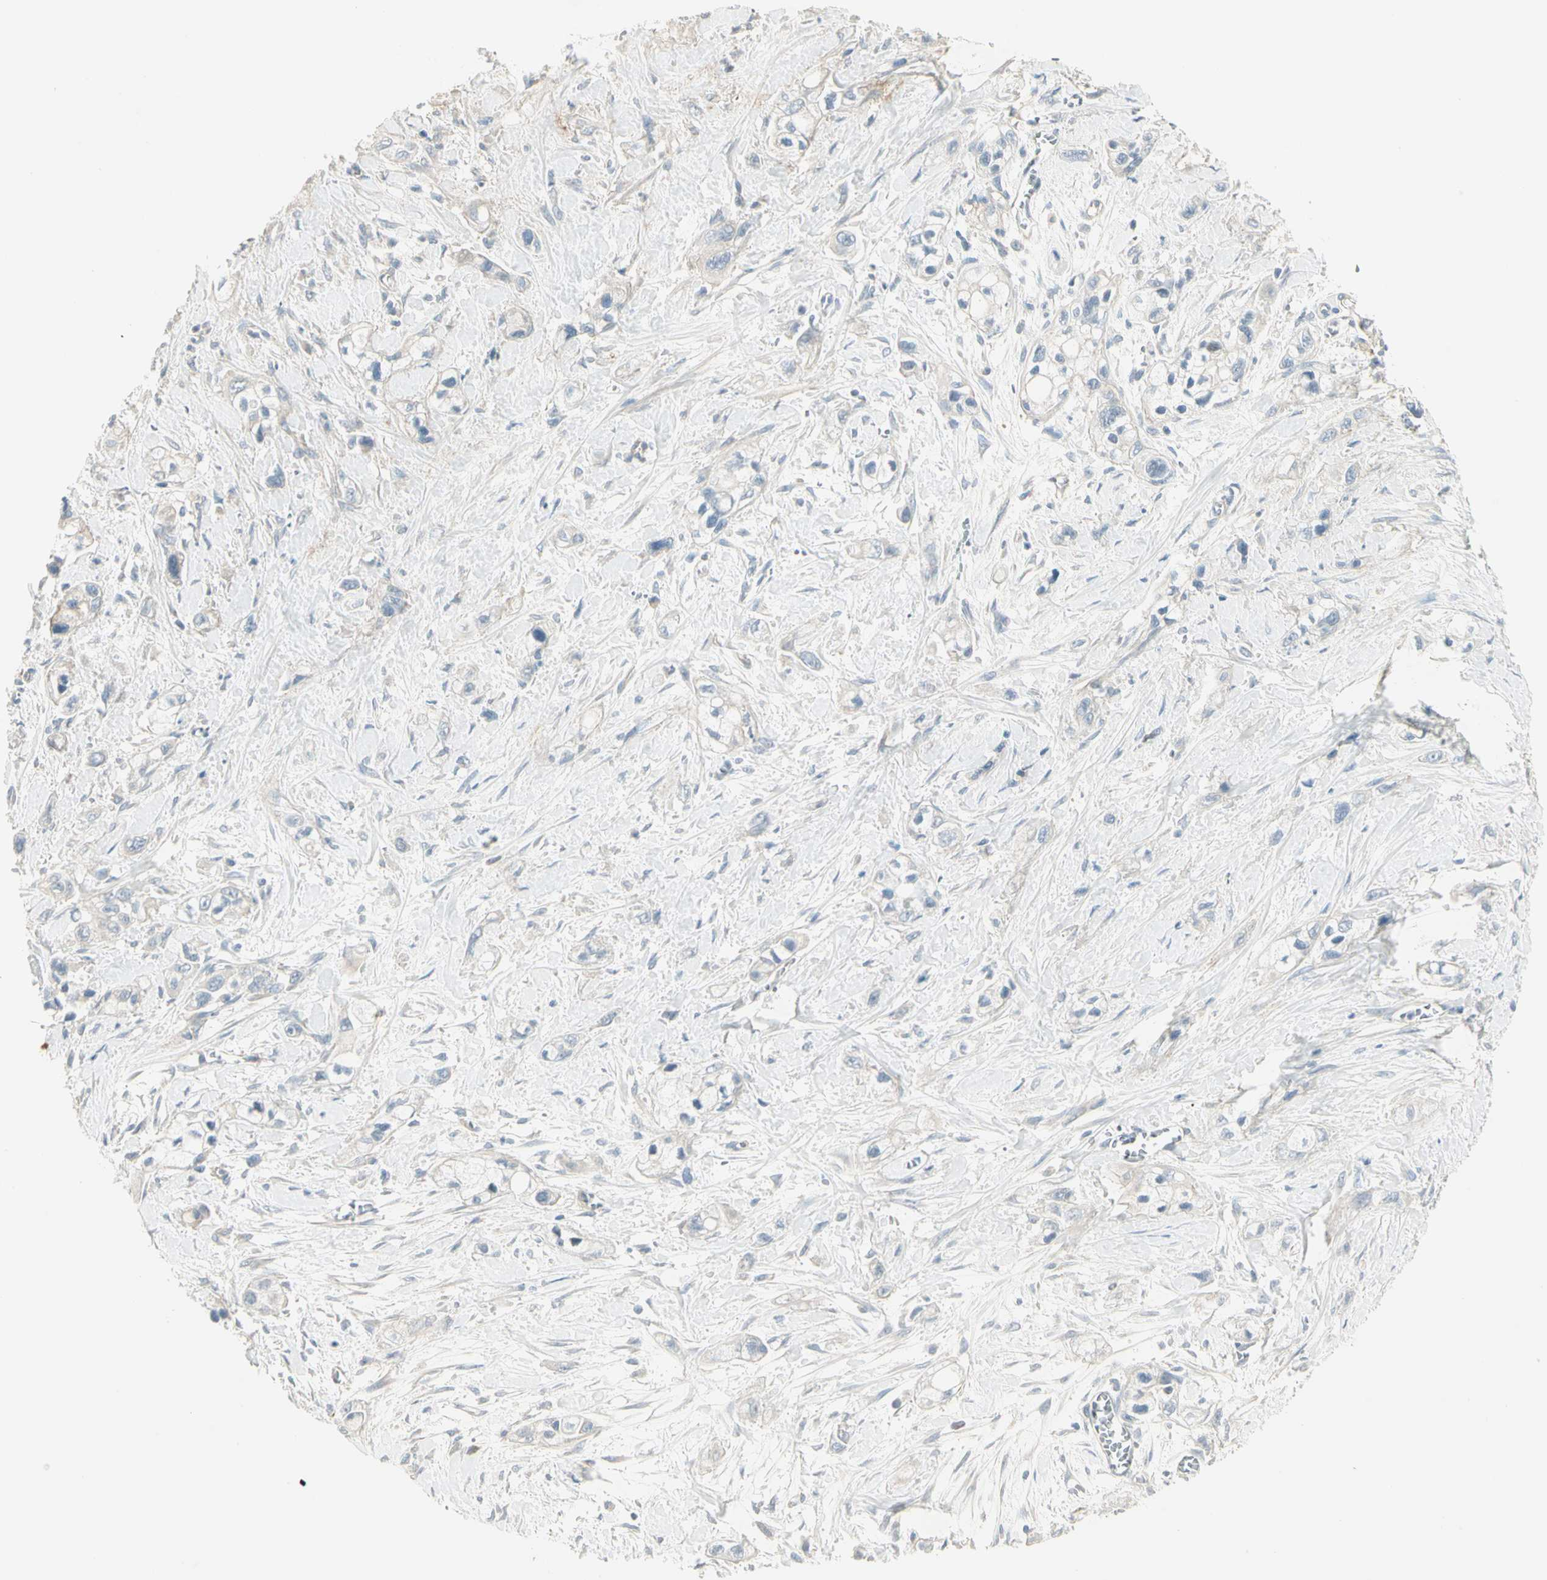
{"staining": {"intensity": "negative", "quantity": "none", "location": "none"}, "tissue": "pancreatic cancer", "cell_type": "Tumor cells", "image_type": "cancer", "snomed": [{"axis": "morphology", "description": "Adenocarcinoma, NOS"}, {"axis": "topography", "description": "Pancreas"}], "caption": "High magnification brightfield microscopy of pancreatic cancer stained with DAB (brown) and counterstained with hematoxylin (blue): tumor cells show no significant expression.", "gene": "ADGRA3", "patient": {"sex": "male", "age": 74}}